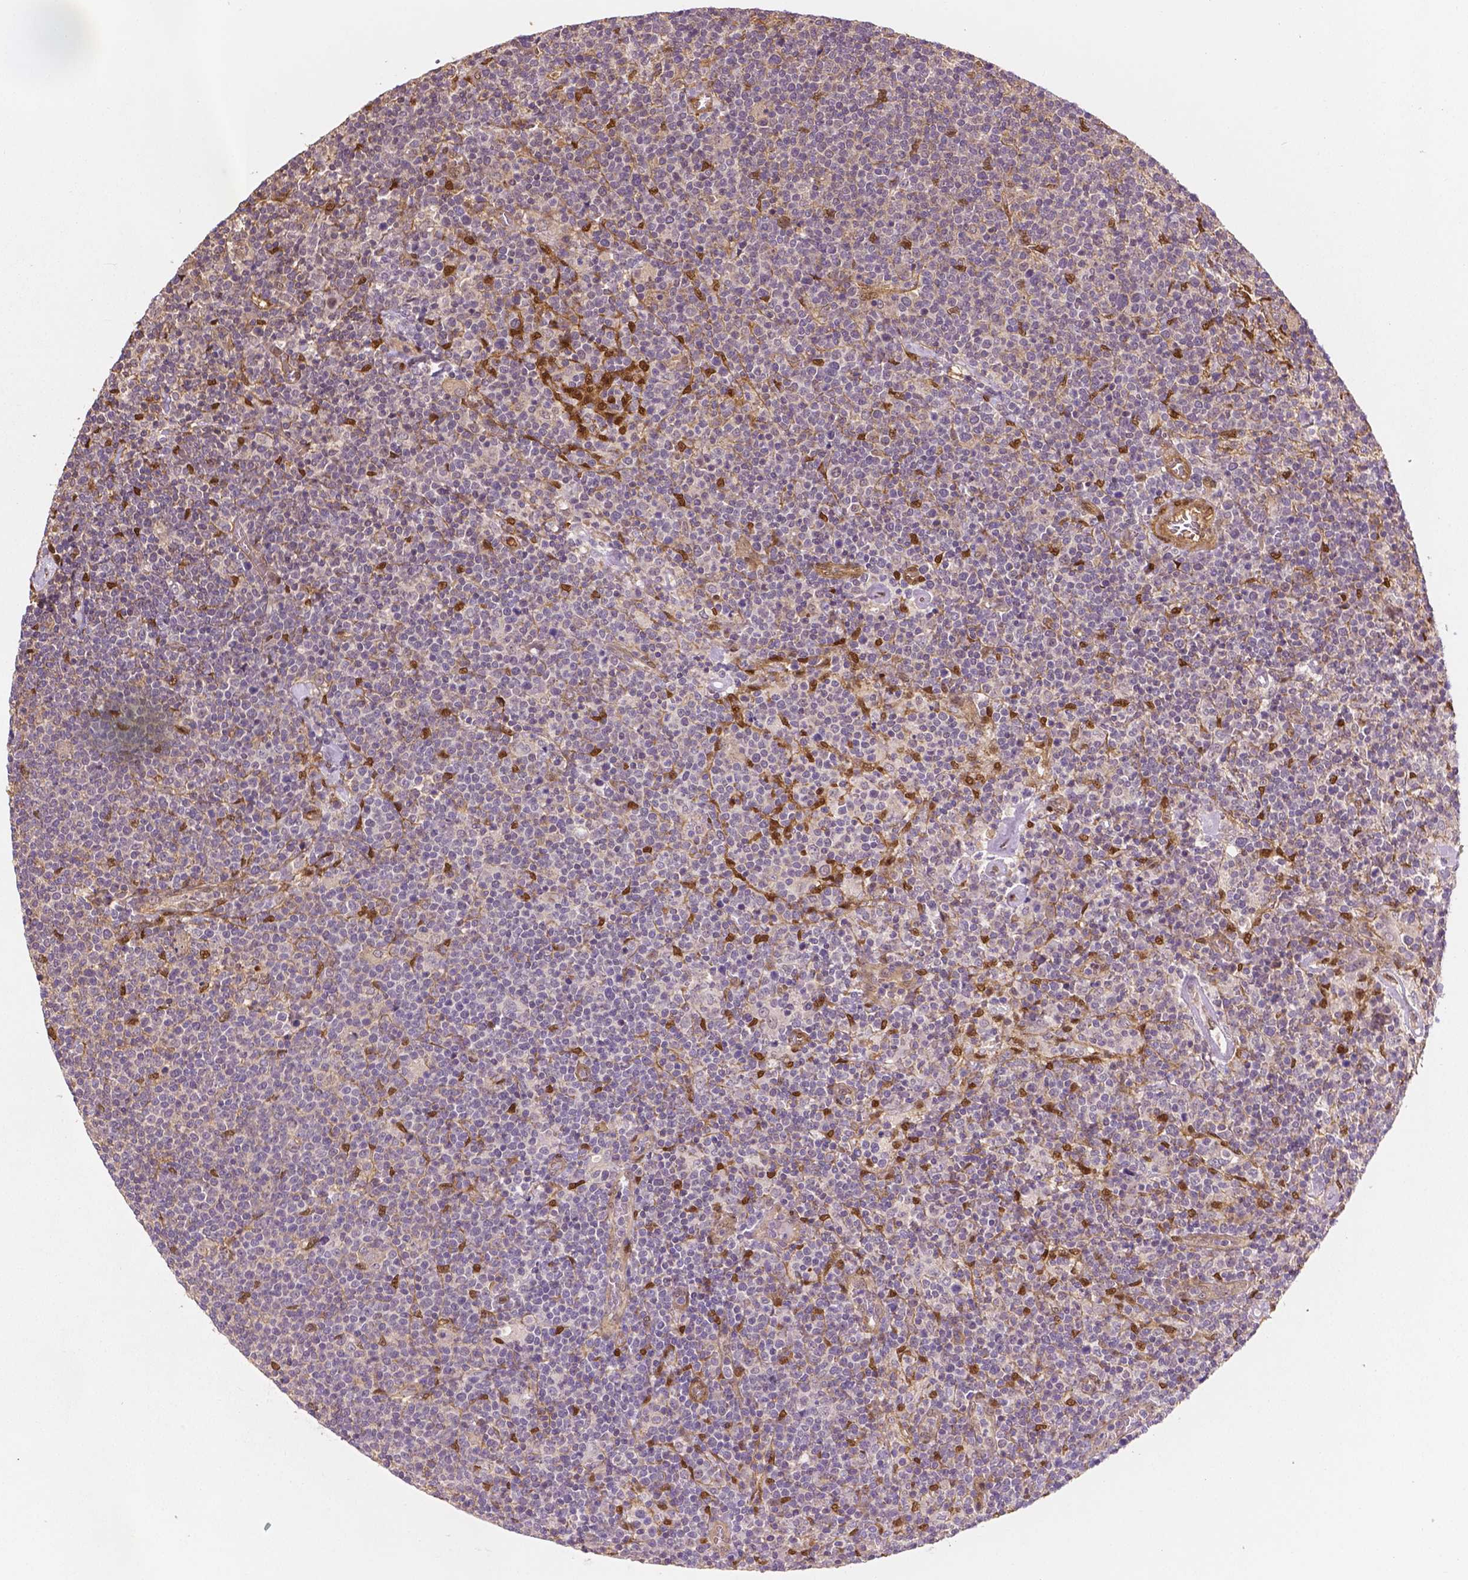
{"staining": {"intensity": "negative", "quantity": "none", "location": "none"}, "tissue": "lymphoma", "cell_type": "Tumor cells", "image_type": "cancer", "snomed": [{"axis": "morphology", "description": "Malignant lymphoma, non-Hodgkin's type, High grade"}, {"axis": "topography", "description": "Lymph node"}], "caption": "Tumor cells are negative for protein expression in human lymphoma. The staining is performed using DAB brown chromogen with nuclei counter-stained in using hematoxylin.", "gene": "YAP1", "patient": {"sex": "male", "age": 61}}